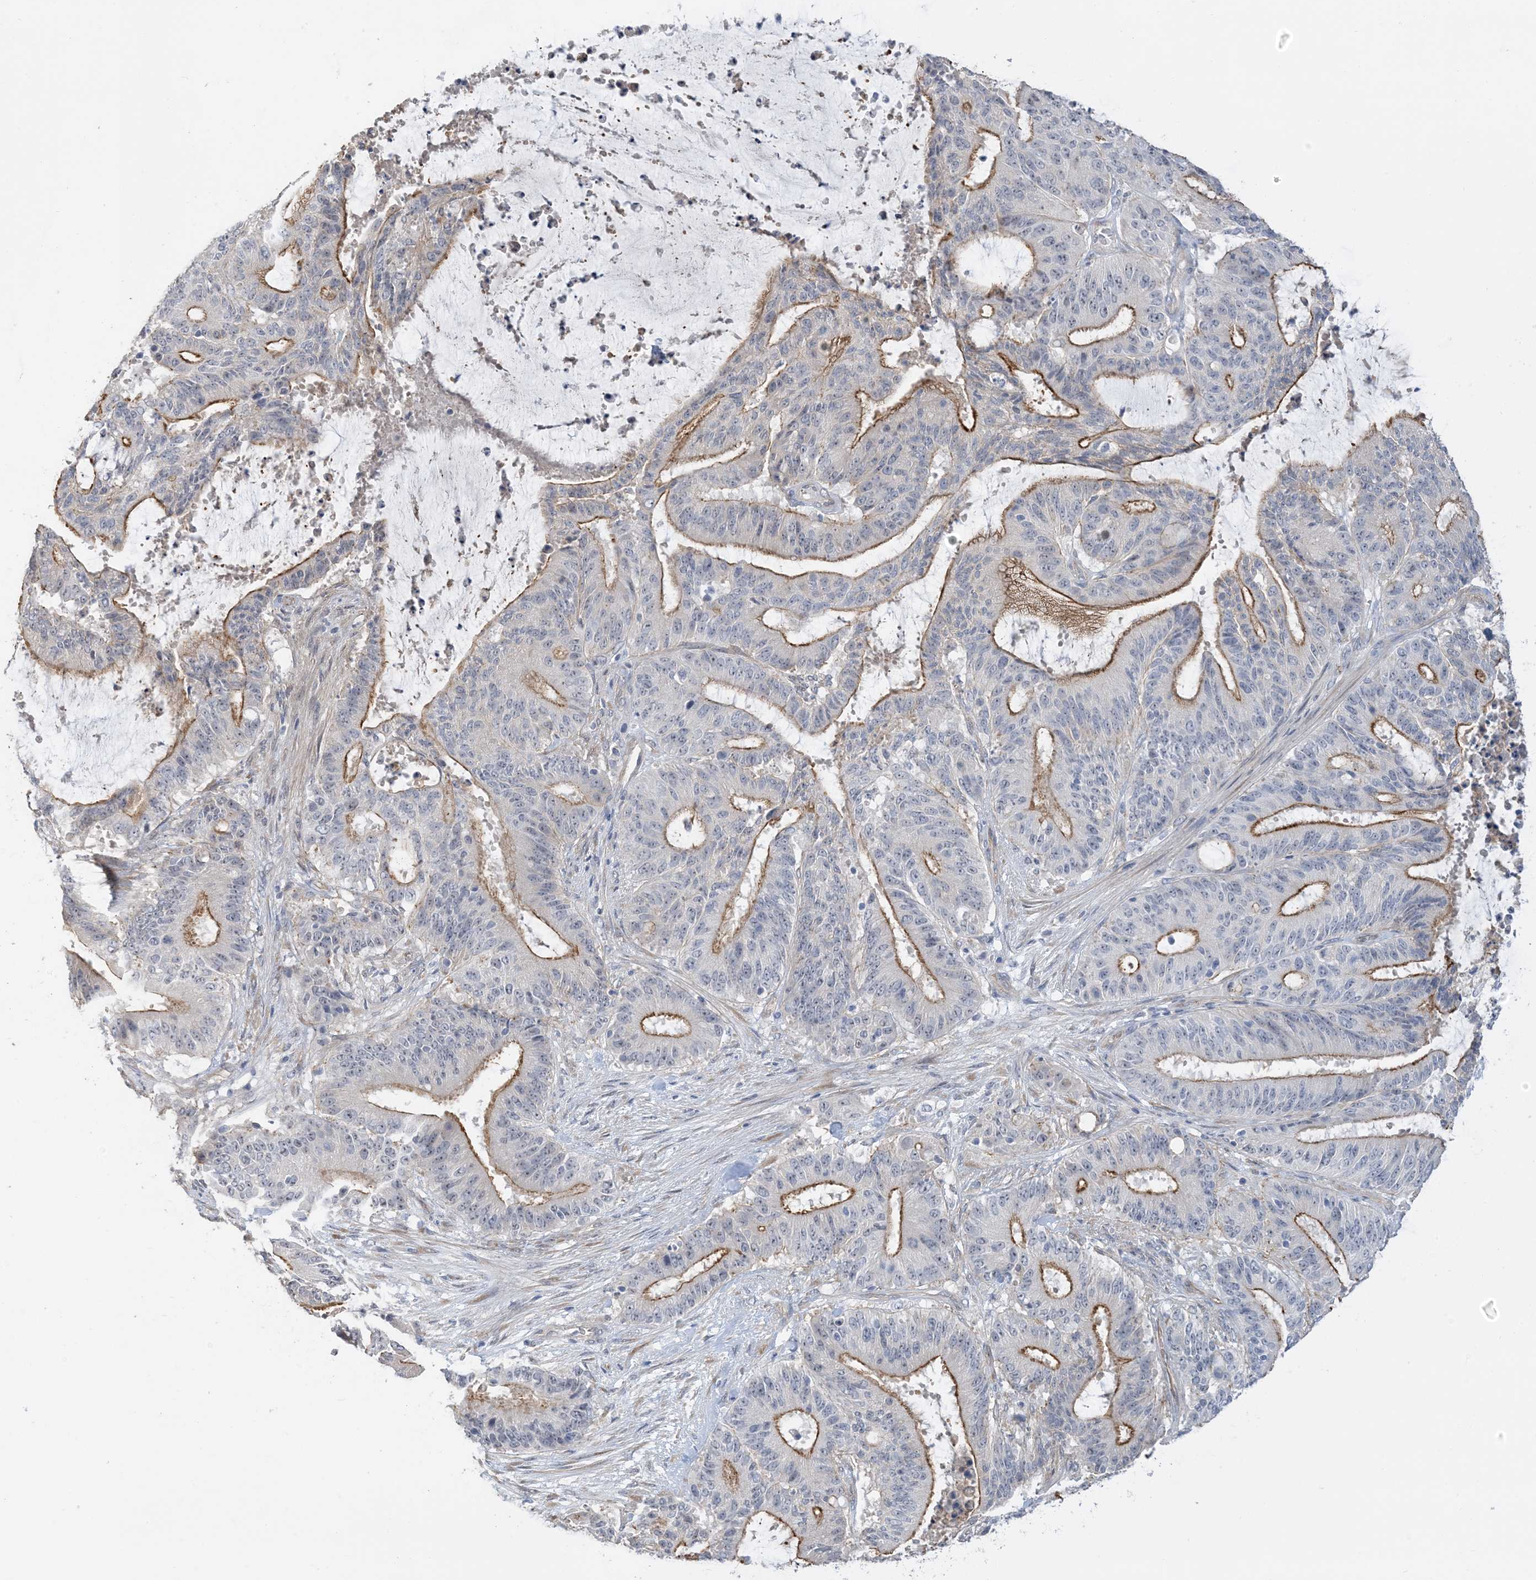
{"staining": {"intensity": "moderate", "quantity": "25%-75%", "location": "cytoplasmic/membranous"}, "tissue": "liver cancer", "cell_type": "Tumor cells", "image_type": "cancer", "snomed": [{"axis": "morphology", "description": "Normal tissue, NOS"}, {"axis": "morphology", "description": "Cholangiocarcinoma"}, {"axis": "topography", "description": "Liver"}, {"axis": "topography", "description": "Peripheral nerve tissue"}], "caption": "Liver cancer stained with DAB immunohistochemistry (IHC) exhibits medium levels of moderate cytoplasmic/membranous staining in about 25%-75% of tumor cells.", "gene": "IL36B", "patient": {"sex": "female", "age": 73}}